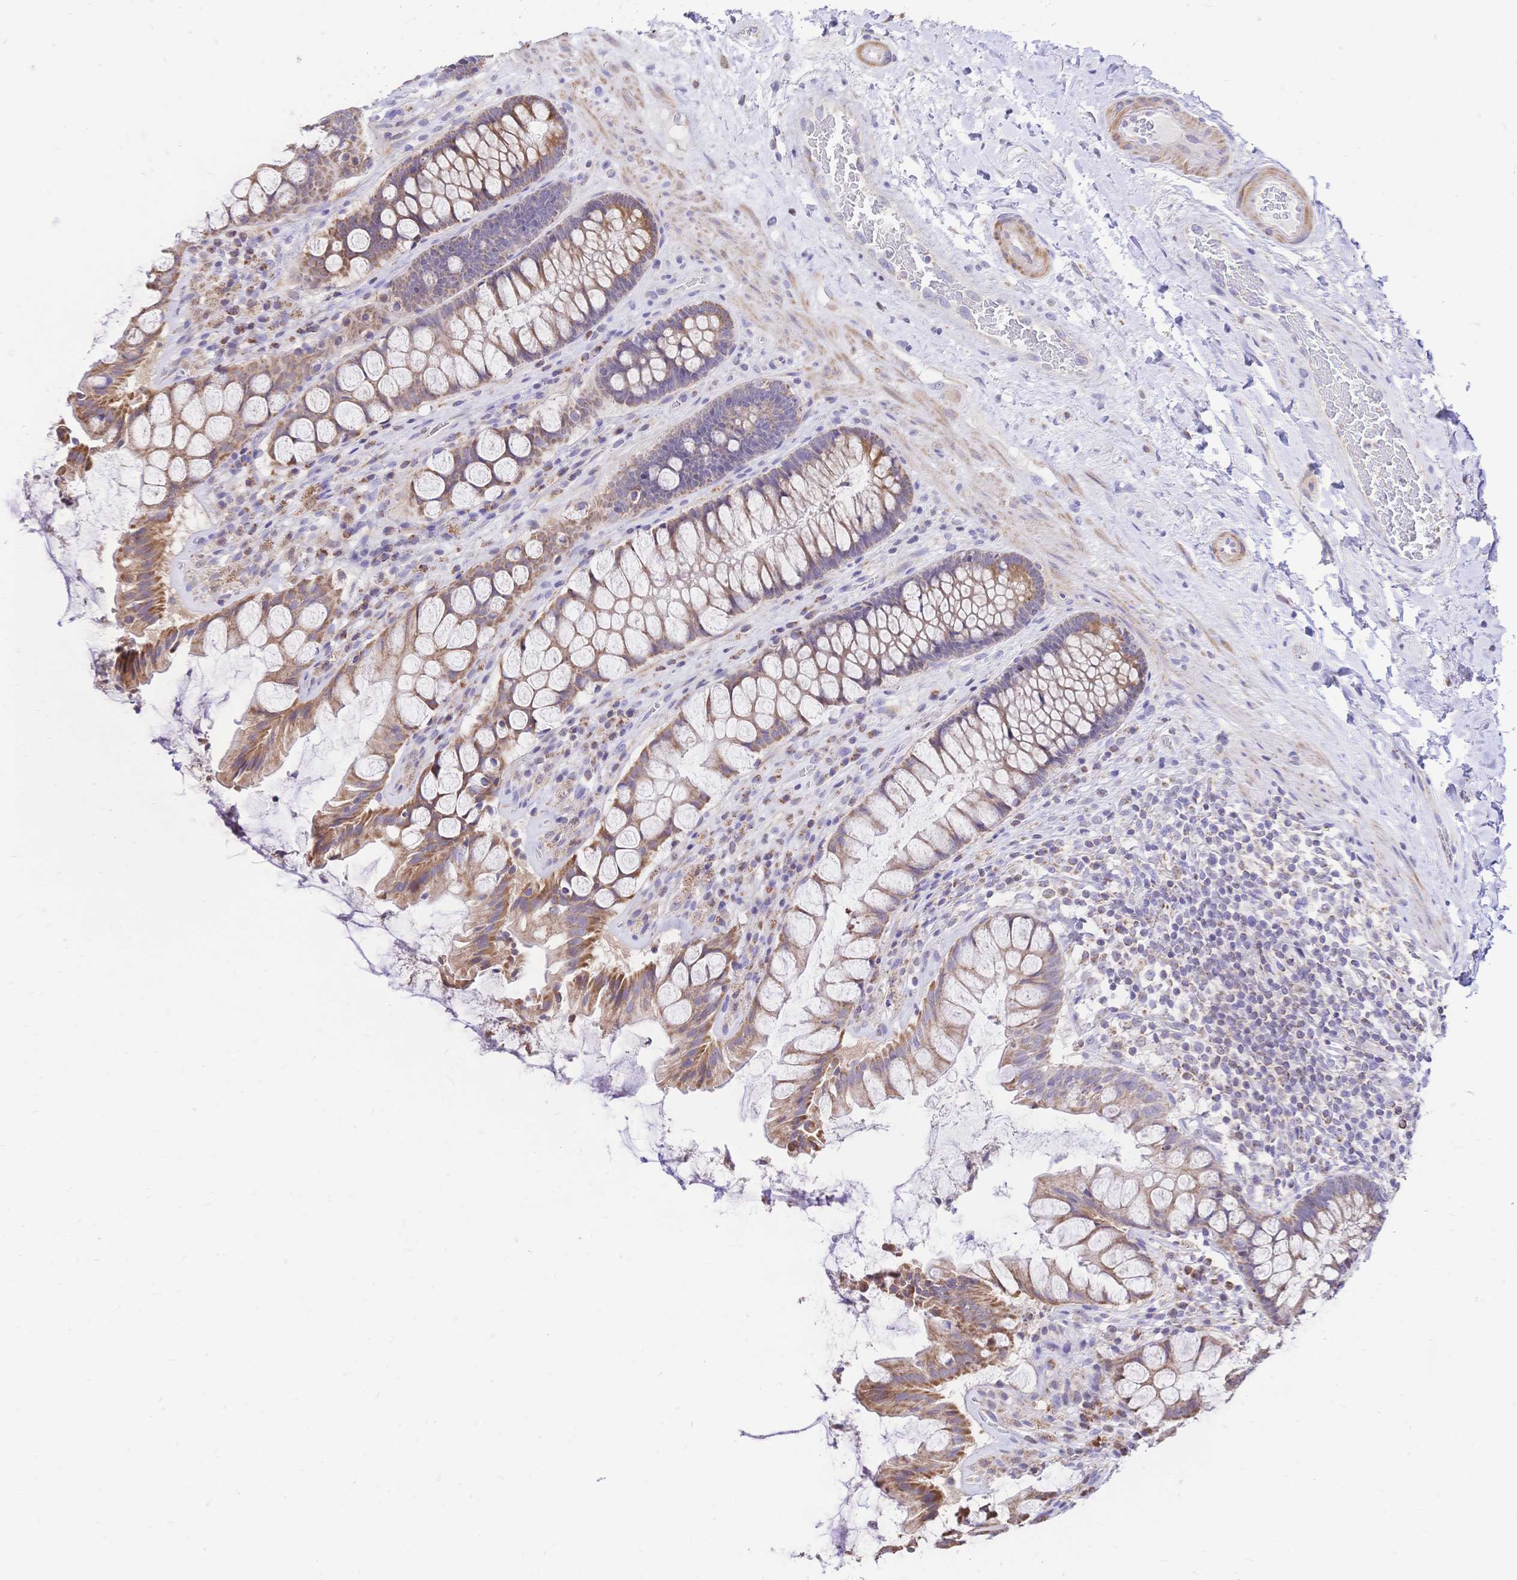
{"staining": {"intensity": "moderate", "quantity": ">75%", "location": "cytoplasmic/membranous"}, "tissue": "rectum", "cell_type": "Glandular cells", "image_type": "normal", "snomed": [{"axis": "morphology", "description": "Normal tissue, NOS"}, {"axis": "topography", "description": "Rectum"}], "caption": "Benign rectum reveals moderate cytoplasmic/membranous staining in approximately >75% of glandular cells.", "gene": "CLEC18A", "patient": {"sex": "female", "age": 58}}